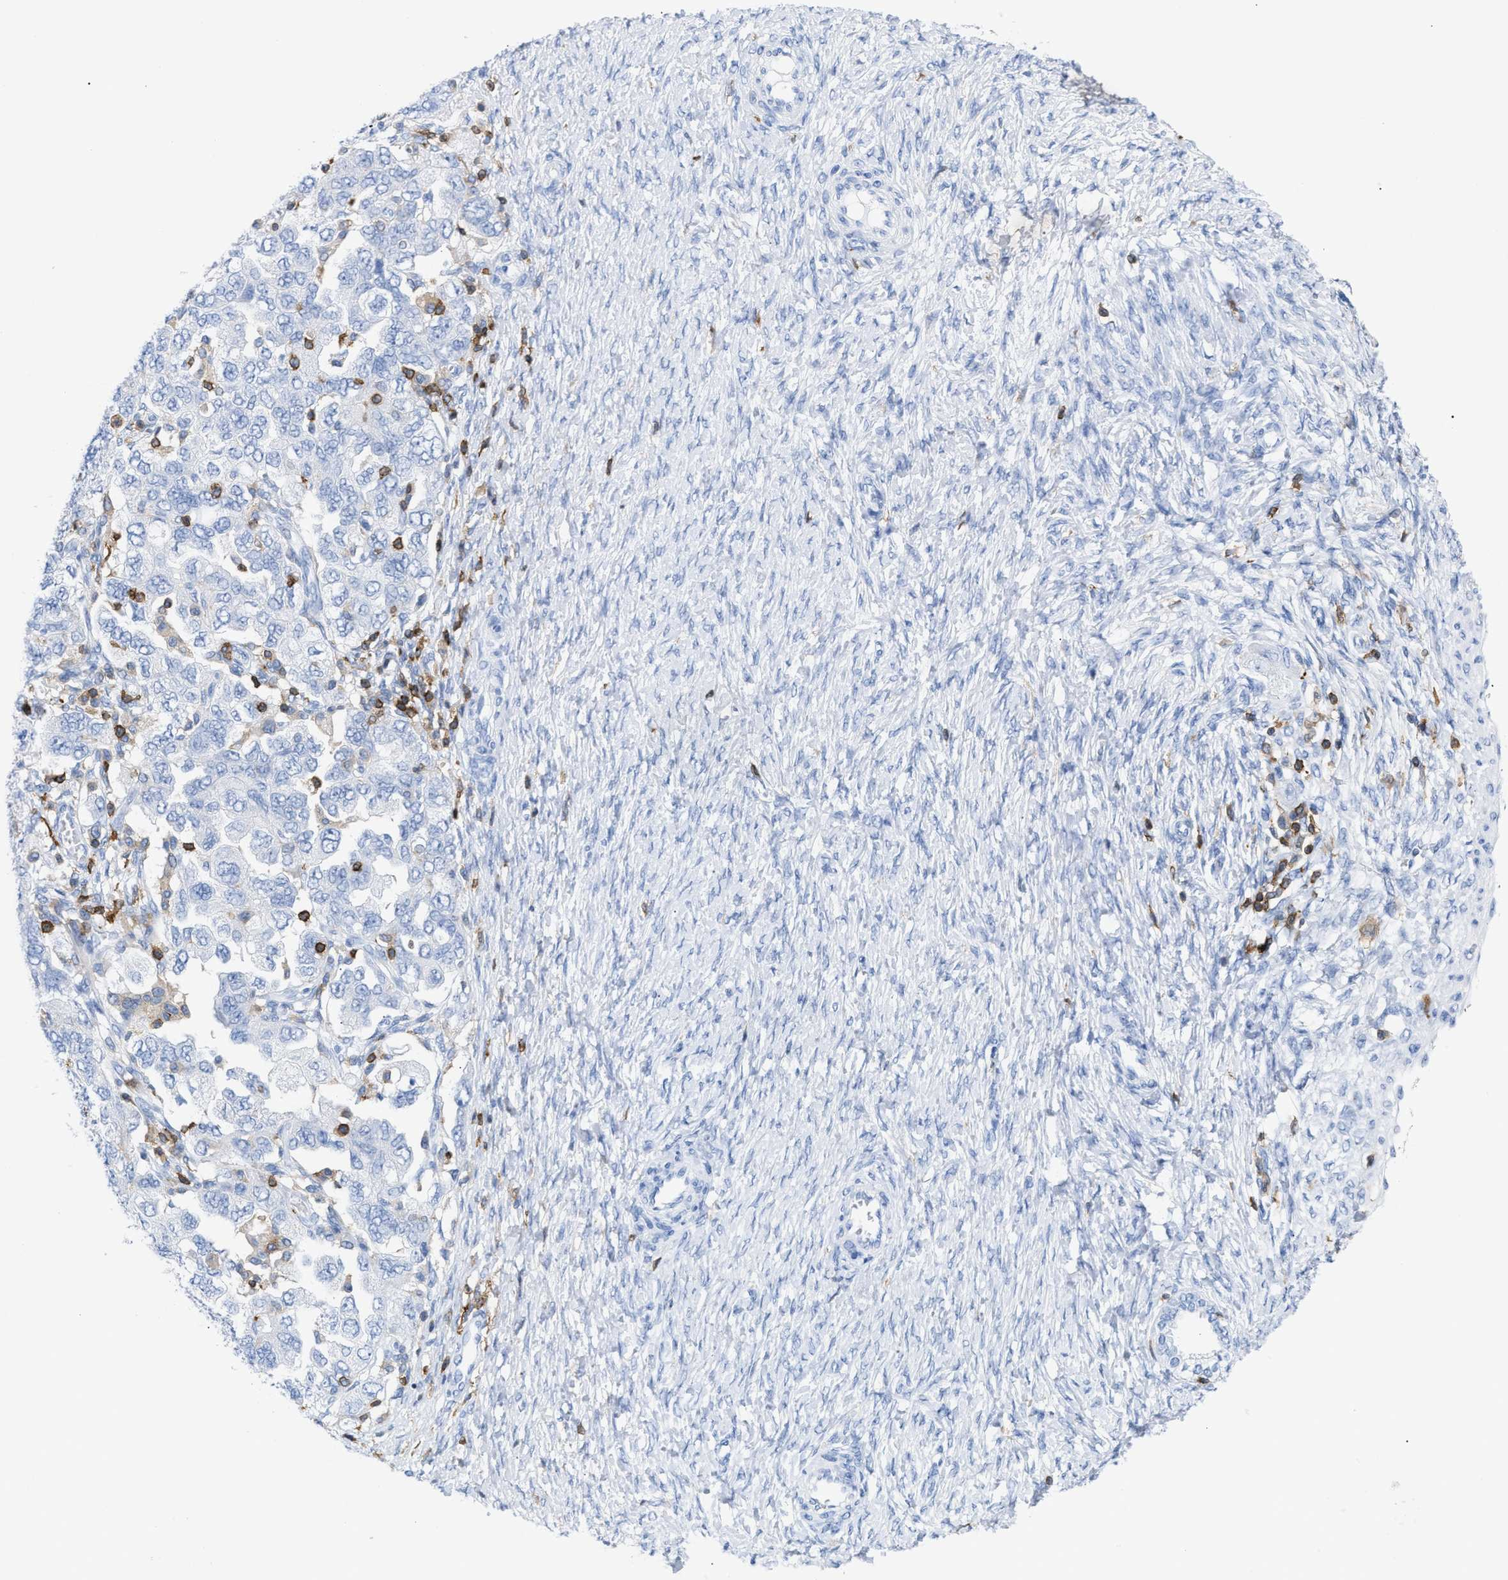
{"staining": {"intensity": "negative", "quantity": "none", "location": "none"}, "tissue": "ovarian cancer", "cell_type": "Tumor cells", "image_type": "cancer", "snomed": [{"axis": "morphology", "description": "Carcinoma, NOS"}, {"axis": "morphology", "description": "Cystadenocarcinoma, serous, NOS"}, {"axis": "topography", "description": "Ovary"}], "caption": "Immunohistochemical staining of human serous cystadenocarcinoma (ovarian) exhibits no significant staining in tumor cells. Nuclei are stained in blue.", "gene": "LCP1", "patient": {"sex": "female", "age": 69}}